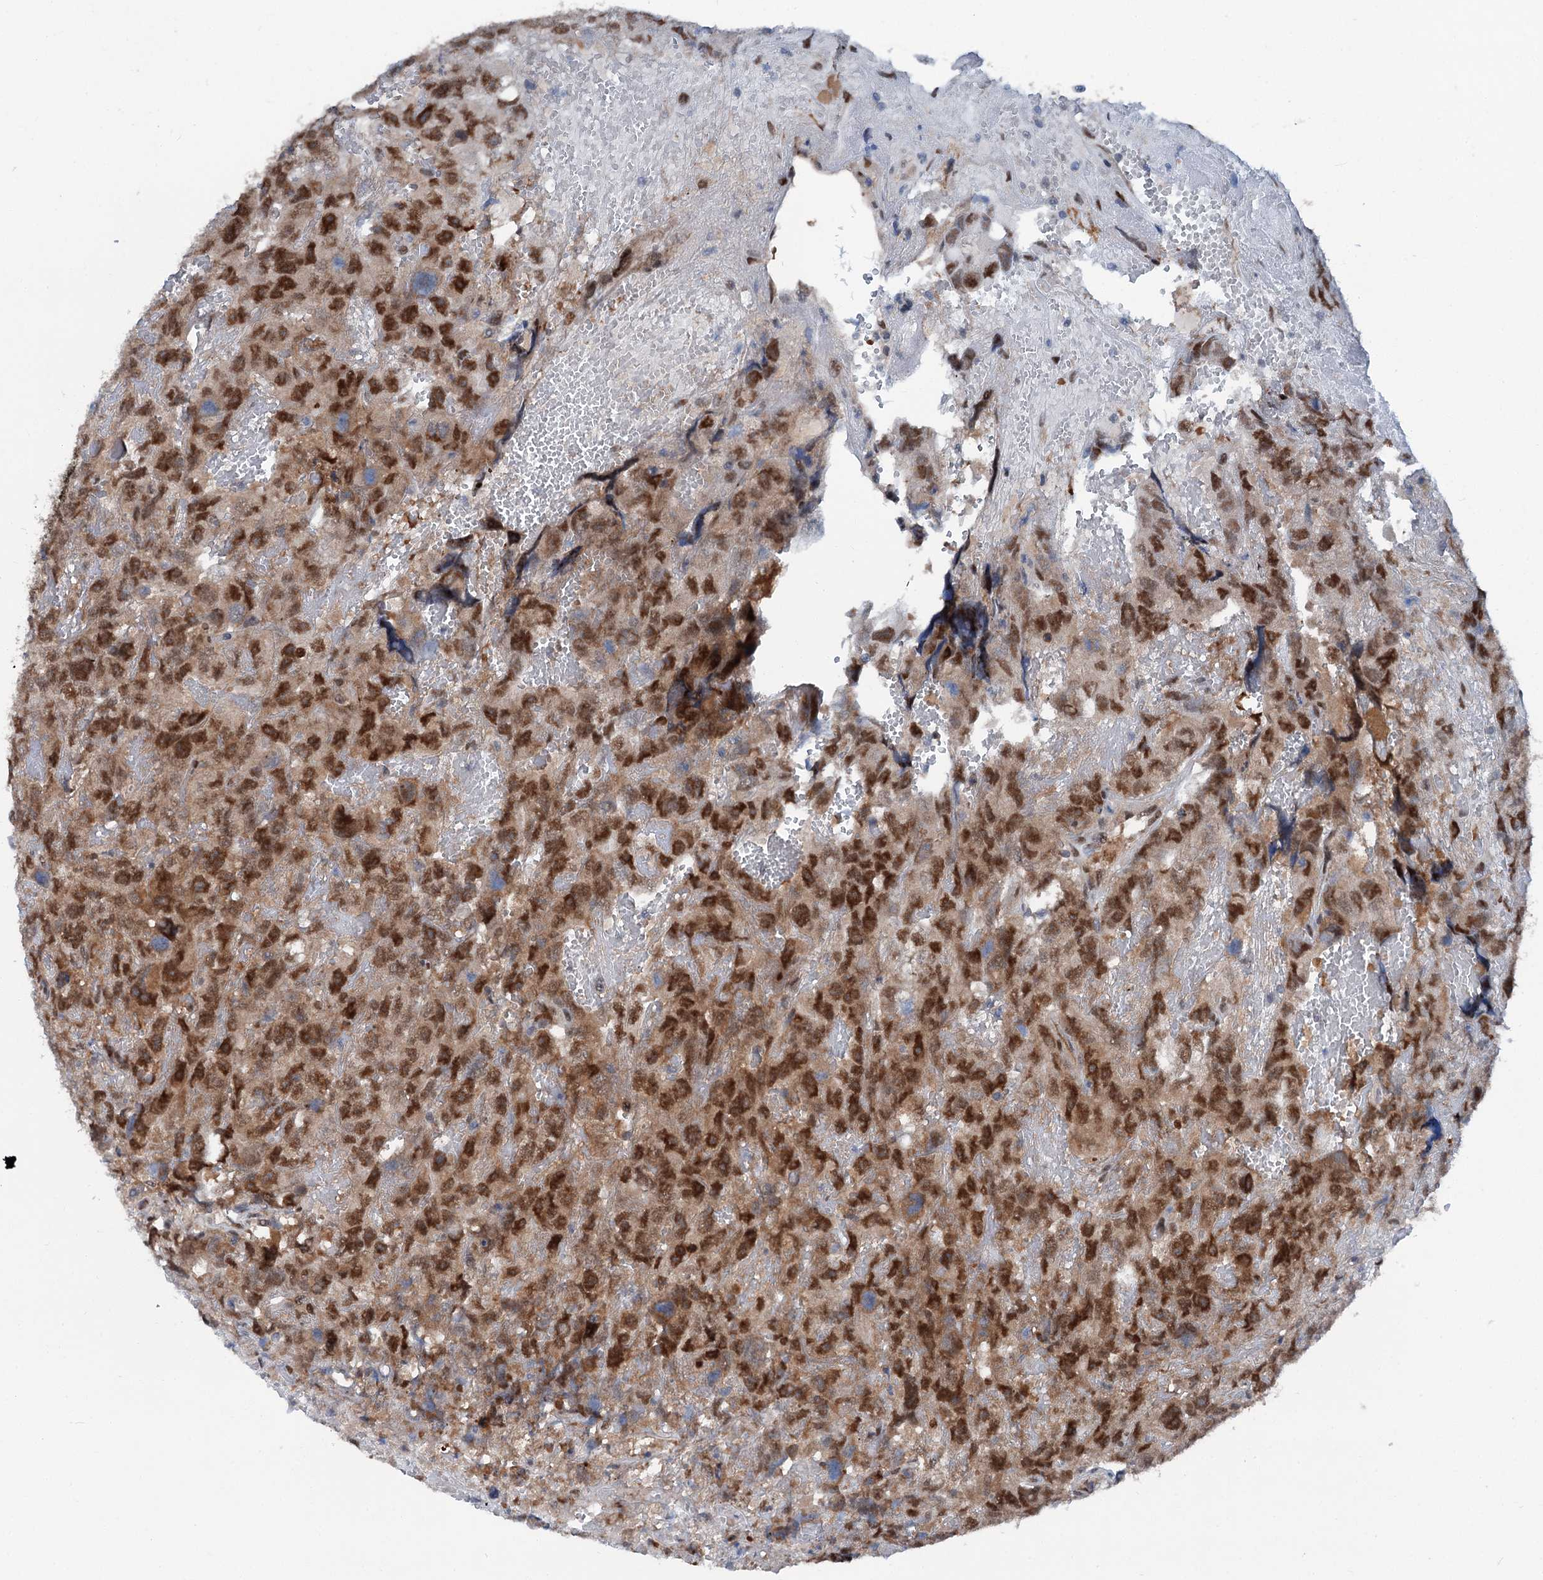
{"staining": {"intensity": "strong", "quantity": ">75%", "location": "cytoplasmic/membranous,nuclear"}, "tissue": "testis cancer", "cell_type": "Tumor cells", "image_type": "cancer", "snomed": [{"axis": "morphology", "description": "Carcinoma, Embryonal, NOS"}, {"axis": "topography", "description": "Testis"}], "caption": "Protein expression analysis of human testis embryonal carcinoma reveals strong cytoplasmic/membranous and nuclear staining in about >75% of tumor cells.", "gene": "PSMD13", "patient": {"sex": "male", "age": 45}}